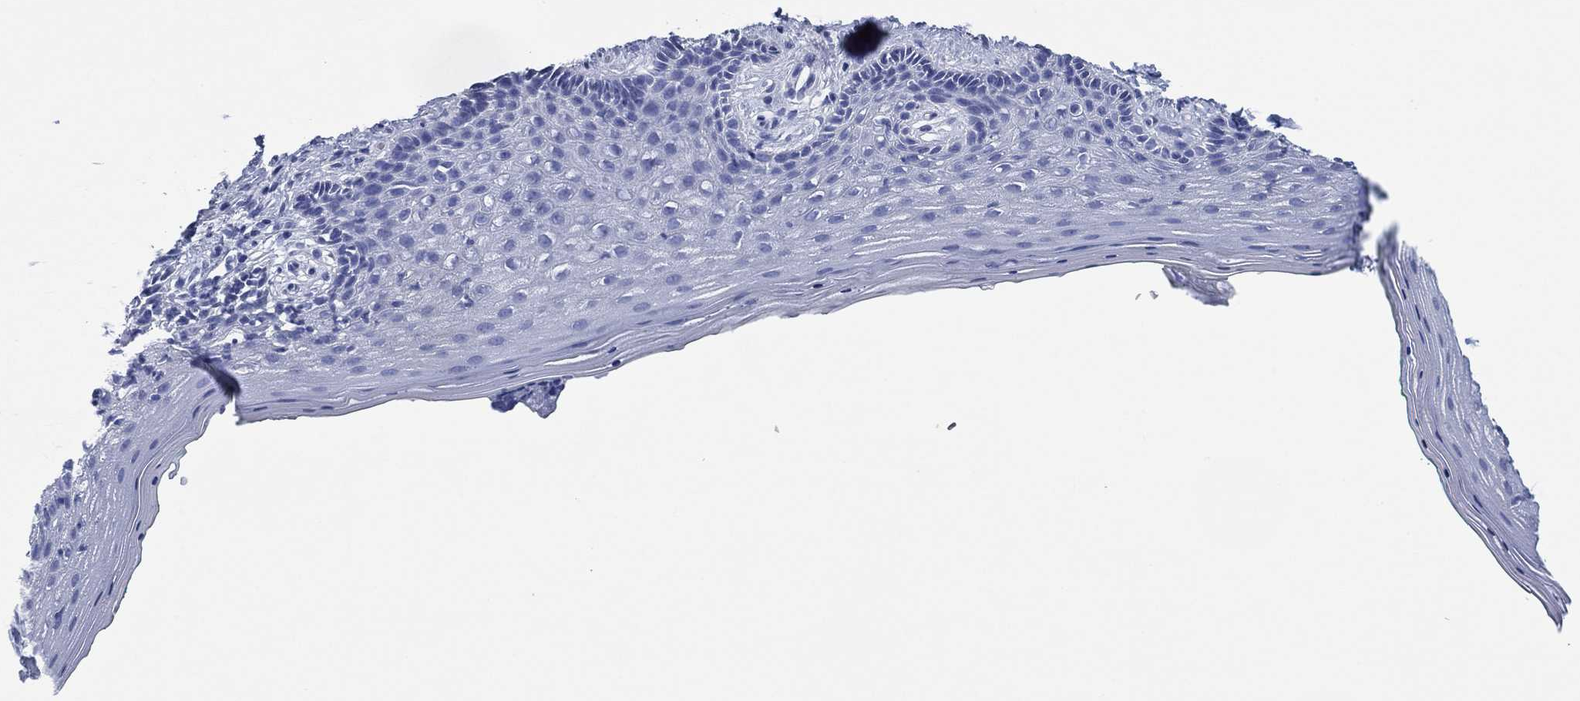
{"staining": {"intensity": "negative", "quantity": "none", "location": "none"}, "tissue": "vagina", "cell_type": "Squamous epithelial cells", "image_type": "normal", "snomed": [{"axis": "morphology", "description": "Normal tissue, NOS"}, {"axis": "topography", "description": "Vagina"}], "caption": "A histopathology image of vagina stained for a protein shows no brown staining in squamous epithelial cells. (Stains: DAB immunohistochemistry (IHC) with hematoxylin counter stain, Microscopy: brightfield microscopy at high magnification).", "gene": "SIGLECL1", "patient": {"sex": "female", "age": 45}}